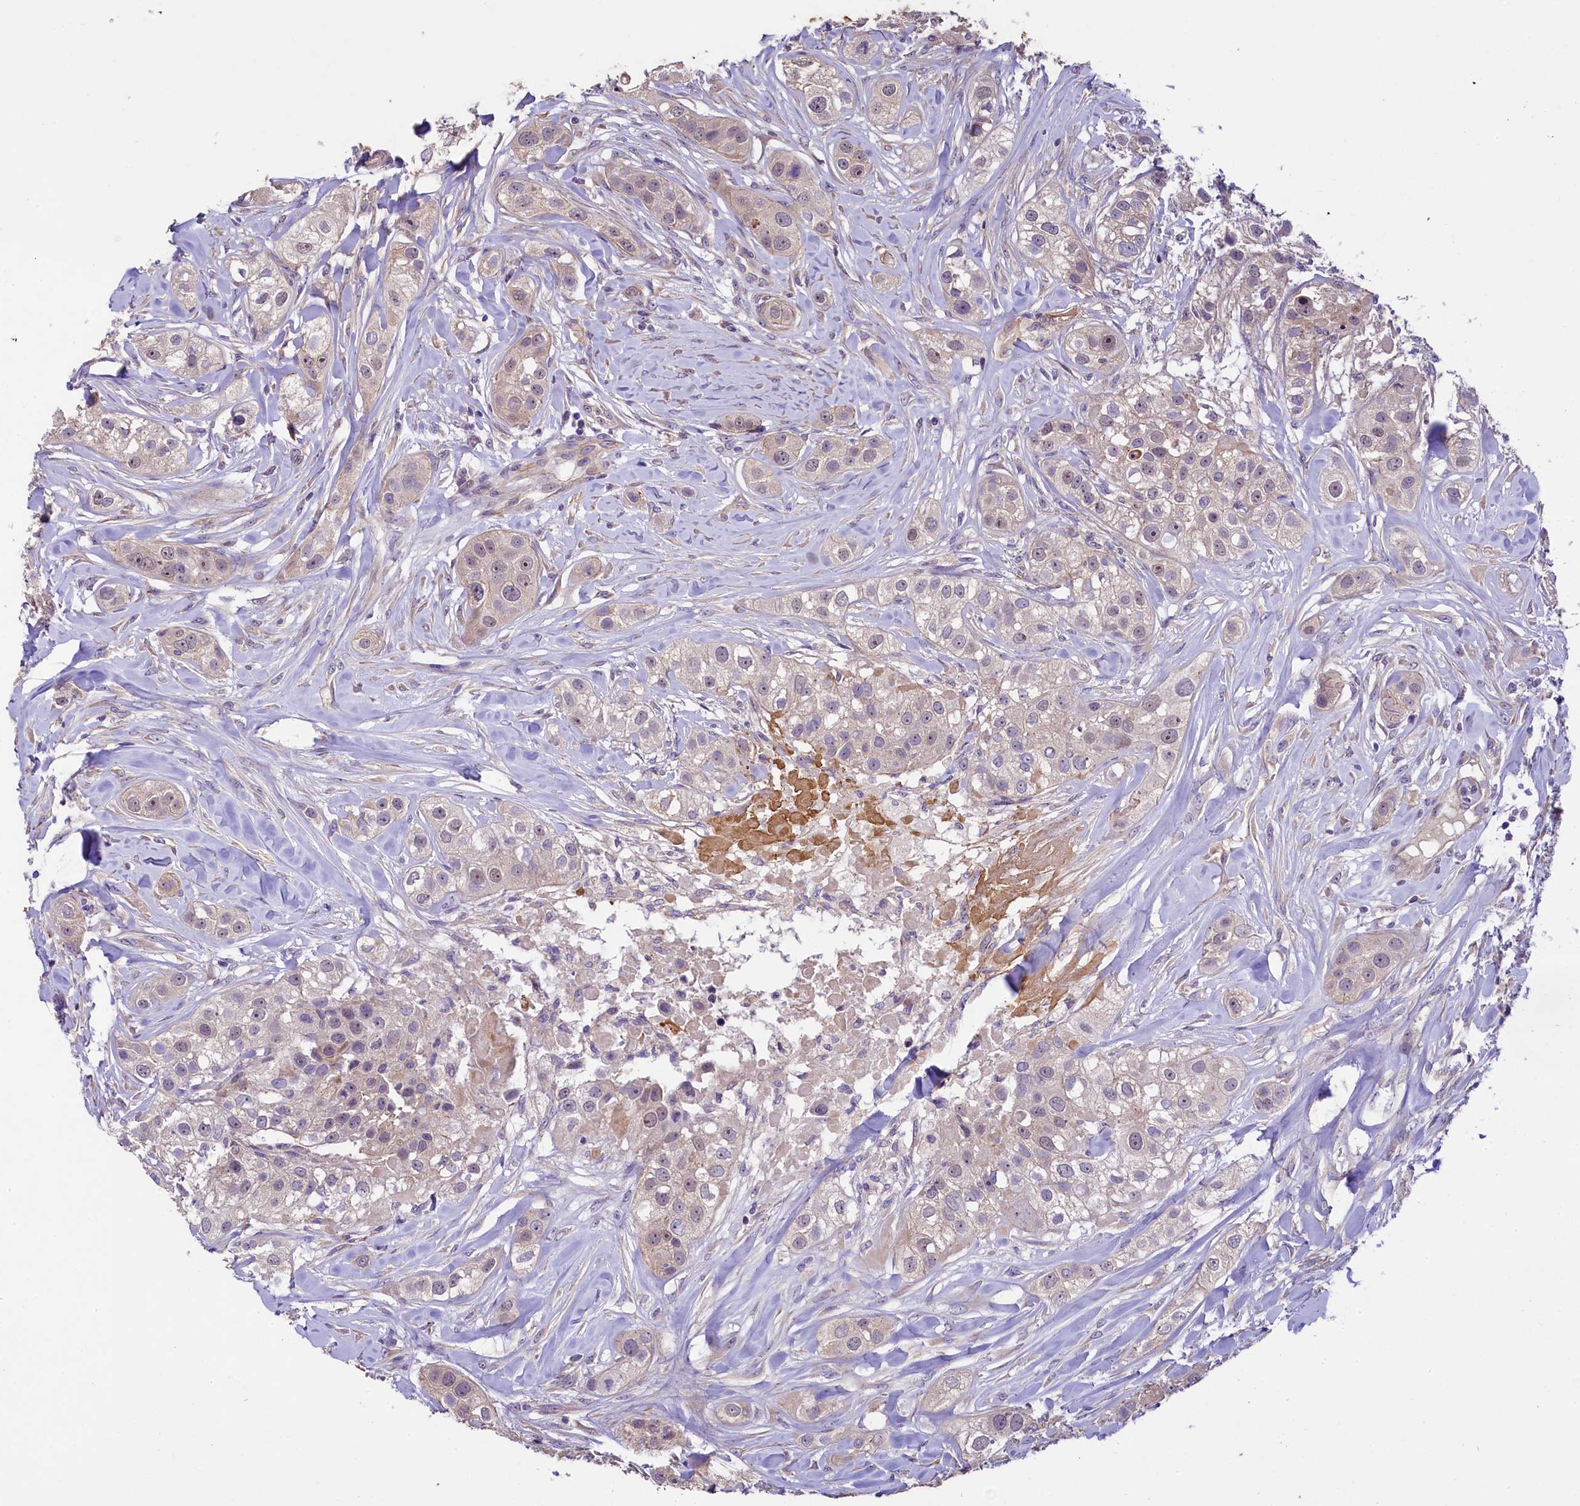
{"staining": {"intensity": "weak", "quantity": "<25%", "location": "cytoplasmic/membranous"}, "tissue": "head and neck cancer", "cell_type": "Tumor cells", "image_type": "cancer", "snomed": [{"axis": "morphology", "description": "Normal tissue, NOS"}, {"axis": "morphology", "description": "Squamous cell carcinoma, NOS"}, {"axis": "topography", "description": "Skeletal muscle"}, {"axis": "topography", "description": "Head-Neck"}], "caption": "Tumor cells show no significant protein positivity in head and neck cancer (squamous cell carcinoma).", "gene": "UBXN6", "patient": {"sex": "male", "age": 51}}